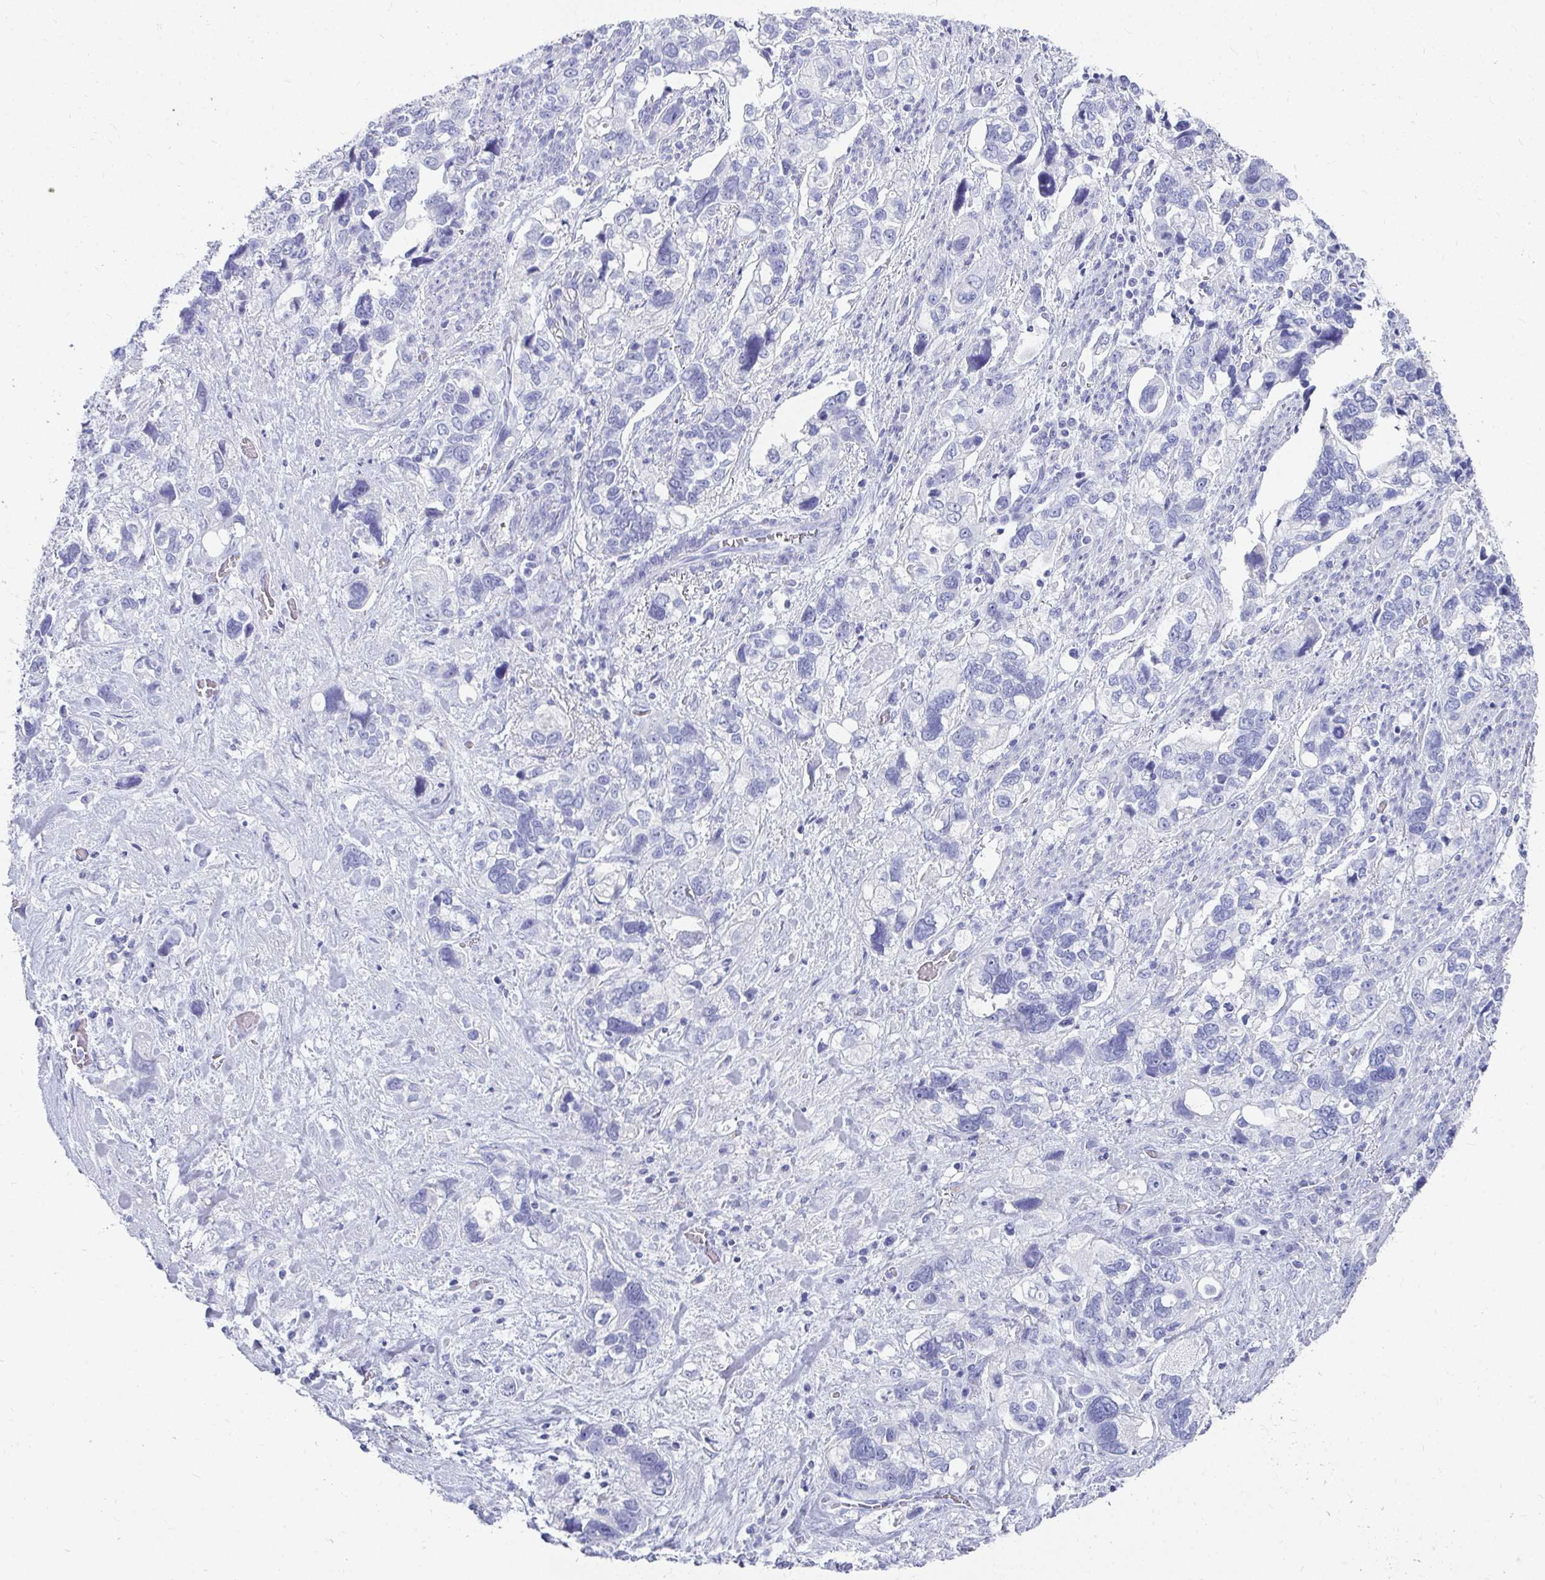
{"staining": {"intensity": "negative", "quantity": "none", "location": "none"}, "tissue": "stomach cancer", "cell_type": "Tumor cells", "image_type": "cancer", "snomed": [{"axis": "morphology", "description": "Adenocarcinoma, NOS"}, {"axis": "topography", "description": "Stomach, upper"}], "caption": "Stomach adenocarcinoma stained for a protein using IHC reveals no staining tumor cells.", "gene": "DPEP3", "patient": {"sex": "female", "age": 81}}